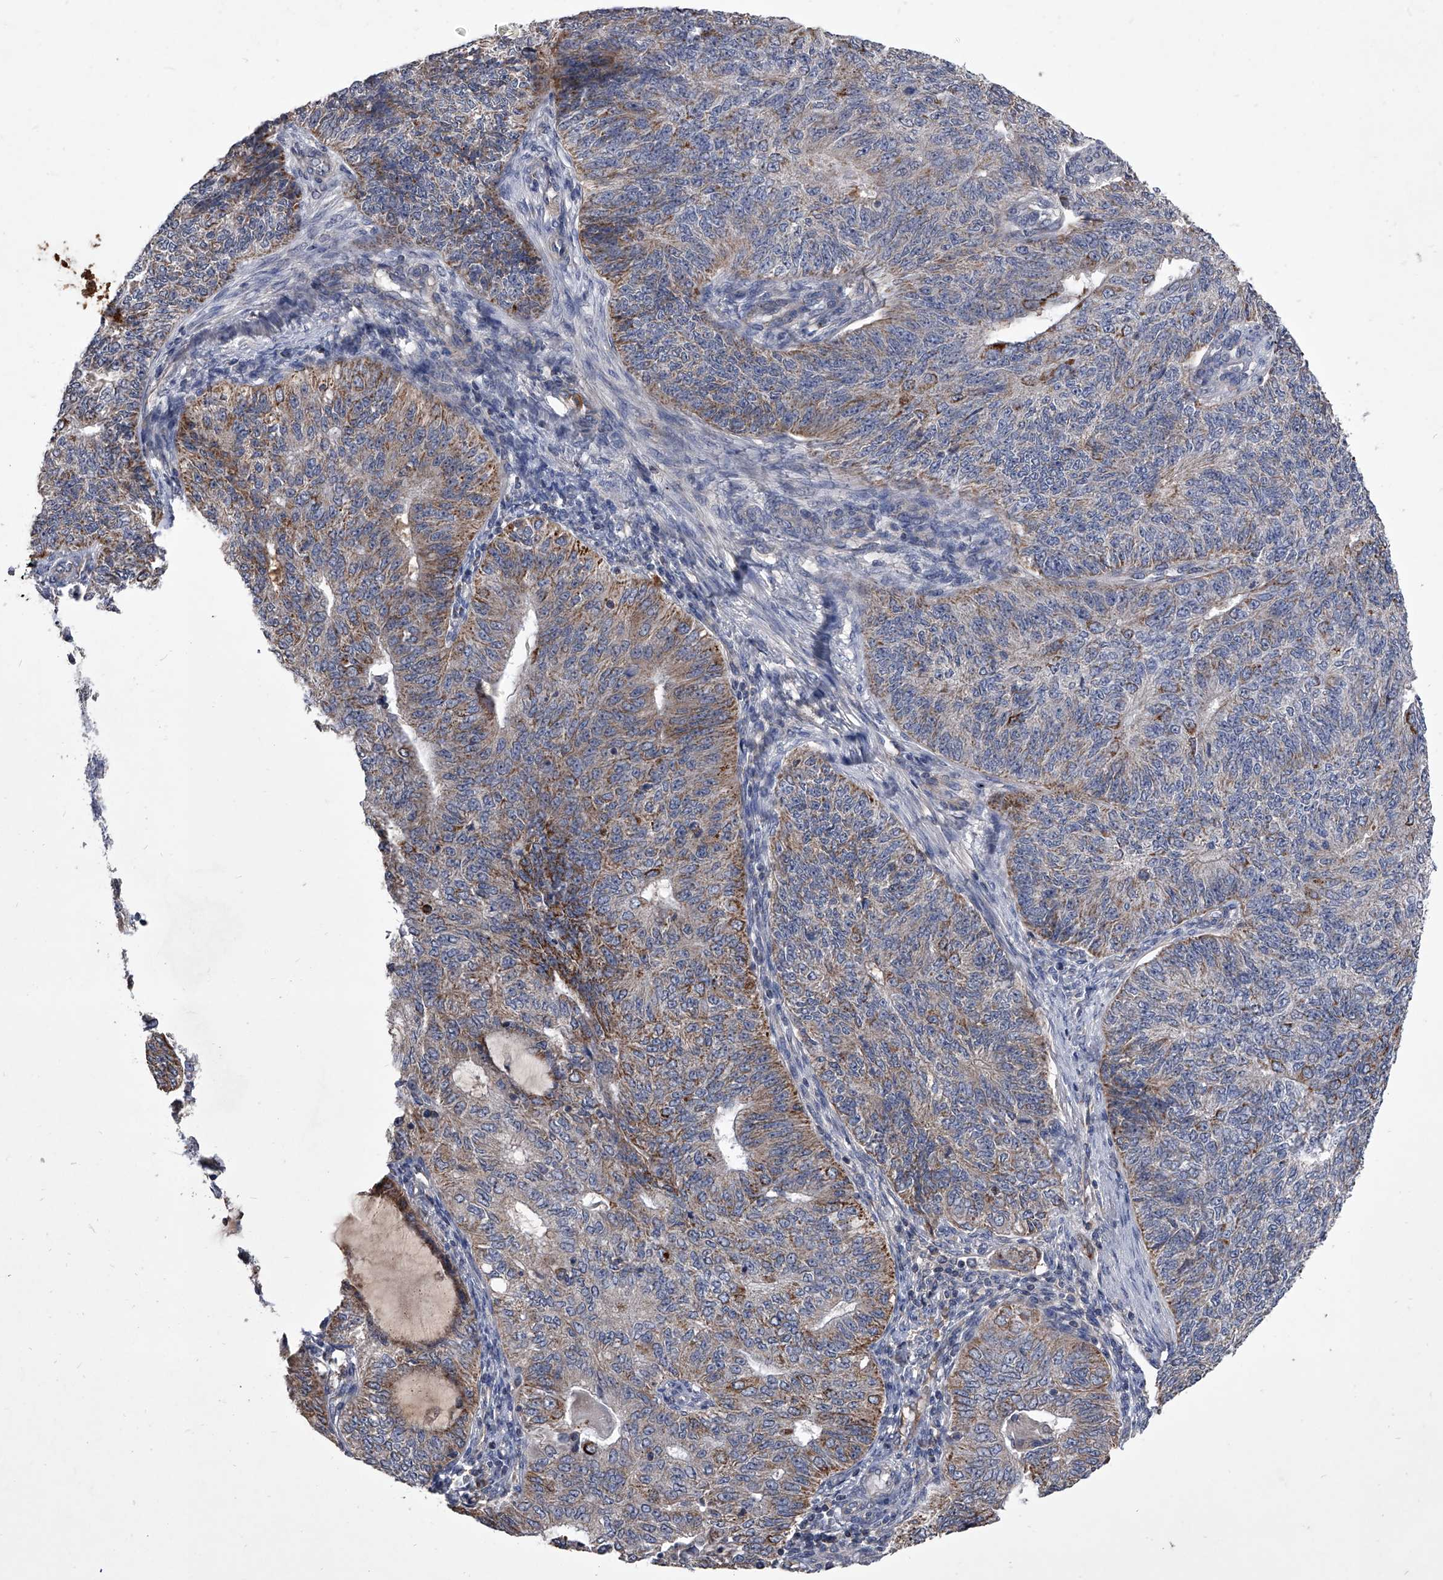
{"staining": {"intensity": "moderate", "quantity": "25%-75%", "location": "cytoplasmic/membranous"}, "tissue": "endometrial cancer", "cell_type": "Tumor cells", "image_type": "cancer", "snomed": [{"axis": "morphology", "description": "Adenocarcinoma, NOS"}, {"axis": "topography", "description": "Endometrium"}], "caption": "Immunohistochemistry (IHC) photomicrograph of neoplastic tissue: endometrial cancer (adenocarcinoma) stained using immunohistochemistry (IHC) reveals medium levels of moderate protein expression localized specifically in the cytoplasmic/membranous of tumor cells, appearing as a cytoplasmic/membranous brown color.", "gene": "NRP1", "patient": {"sex": "female", "age": 32}}